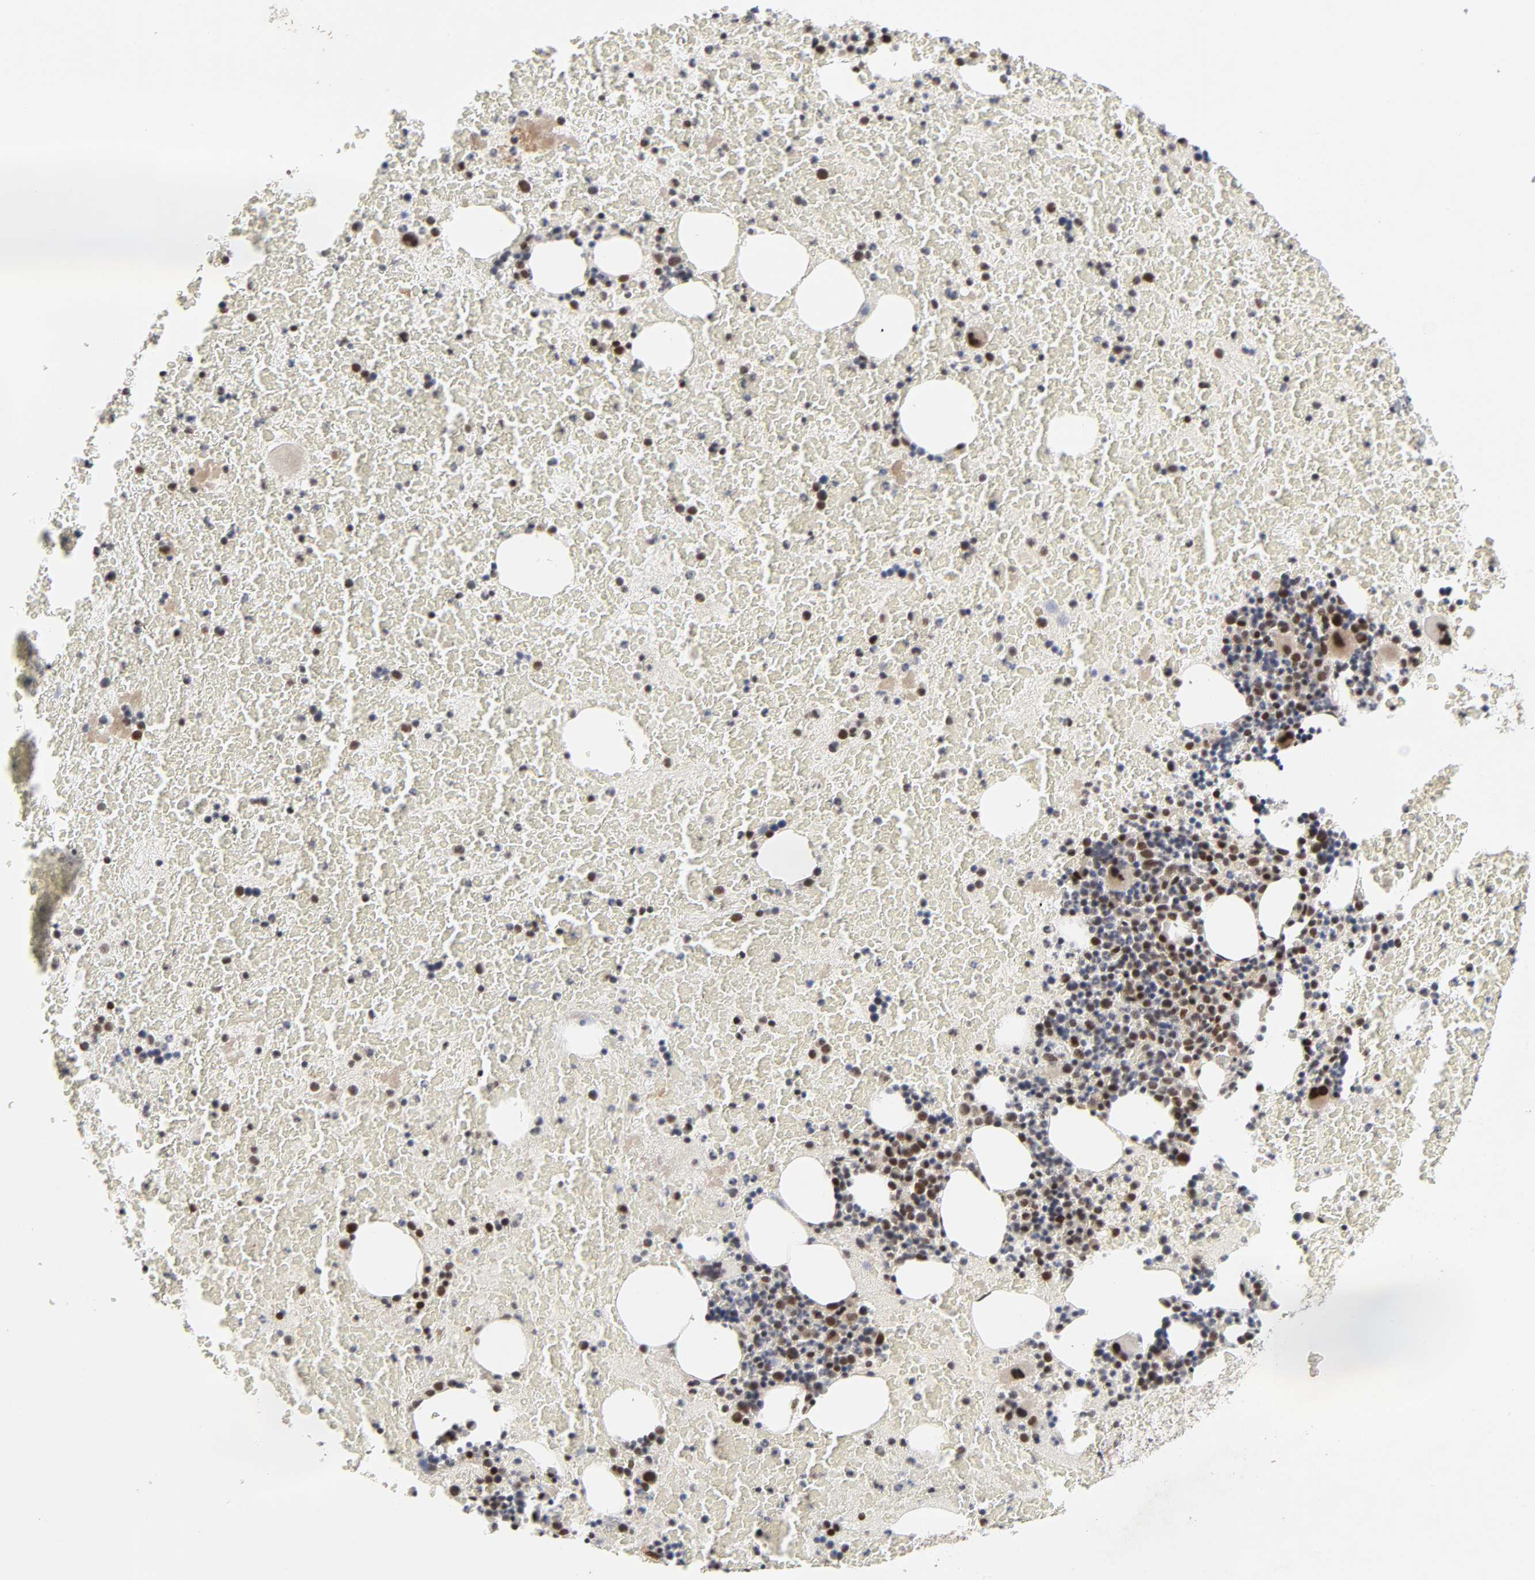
{"staining": {"intensity": "strong", "quantity": "25%-75%", "location": "nuclear"}, "tissue": "bone marrow", "cell_type": "Hematopoietic cells", "image_type": "normal", "snomed": [{"axis": "morphology", "description": "Normal tissue, NOS"}, {"axis": "topography", "description": "Bone marrow"}], "caption": "Human bone marrow stained for a protein (brown) demonstrates strong nuclear positive expression in approximately 25%-75% of hematopoietic cells.", "gene": "ZKSCAN8", "patient": {"sex": "female", "age": 71}}